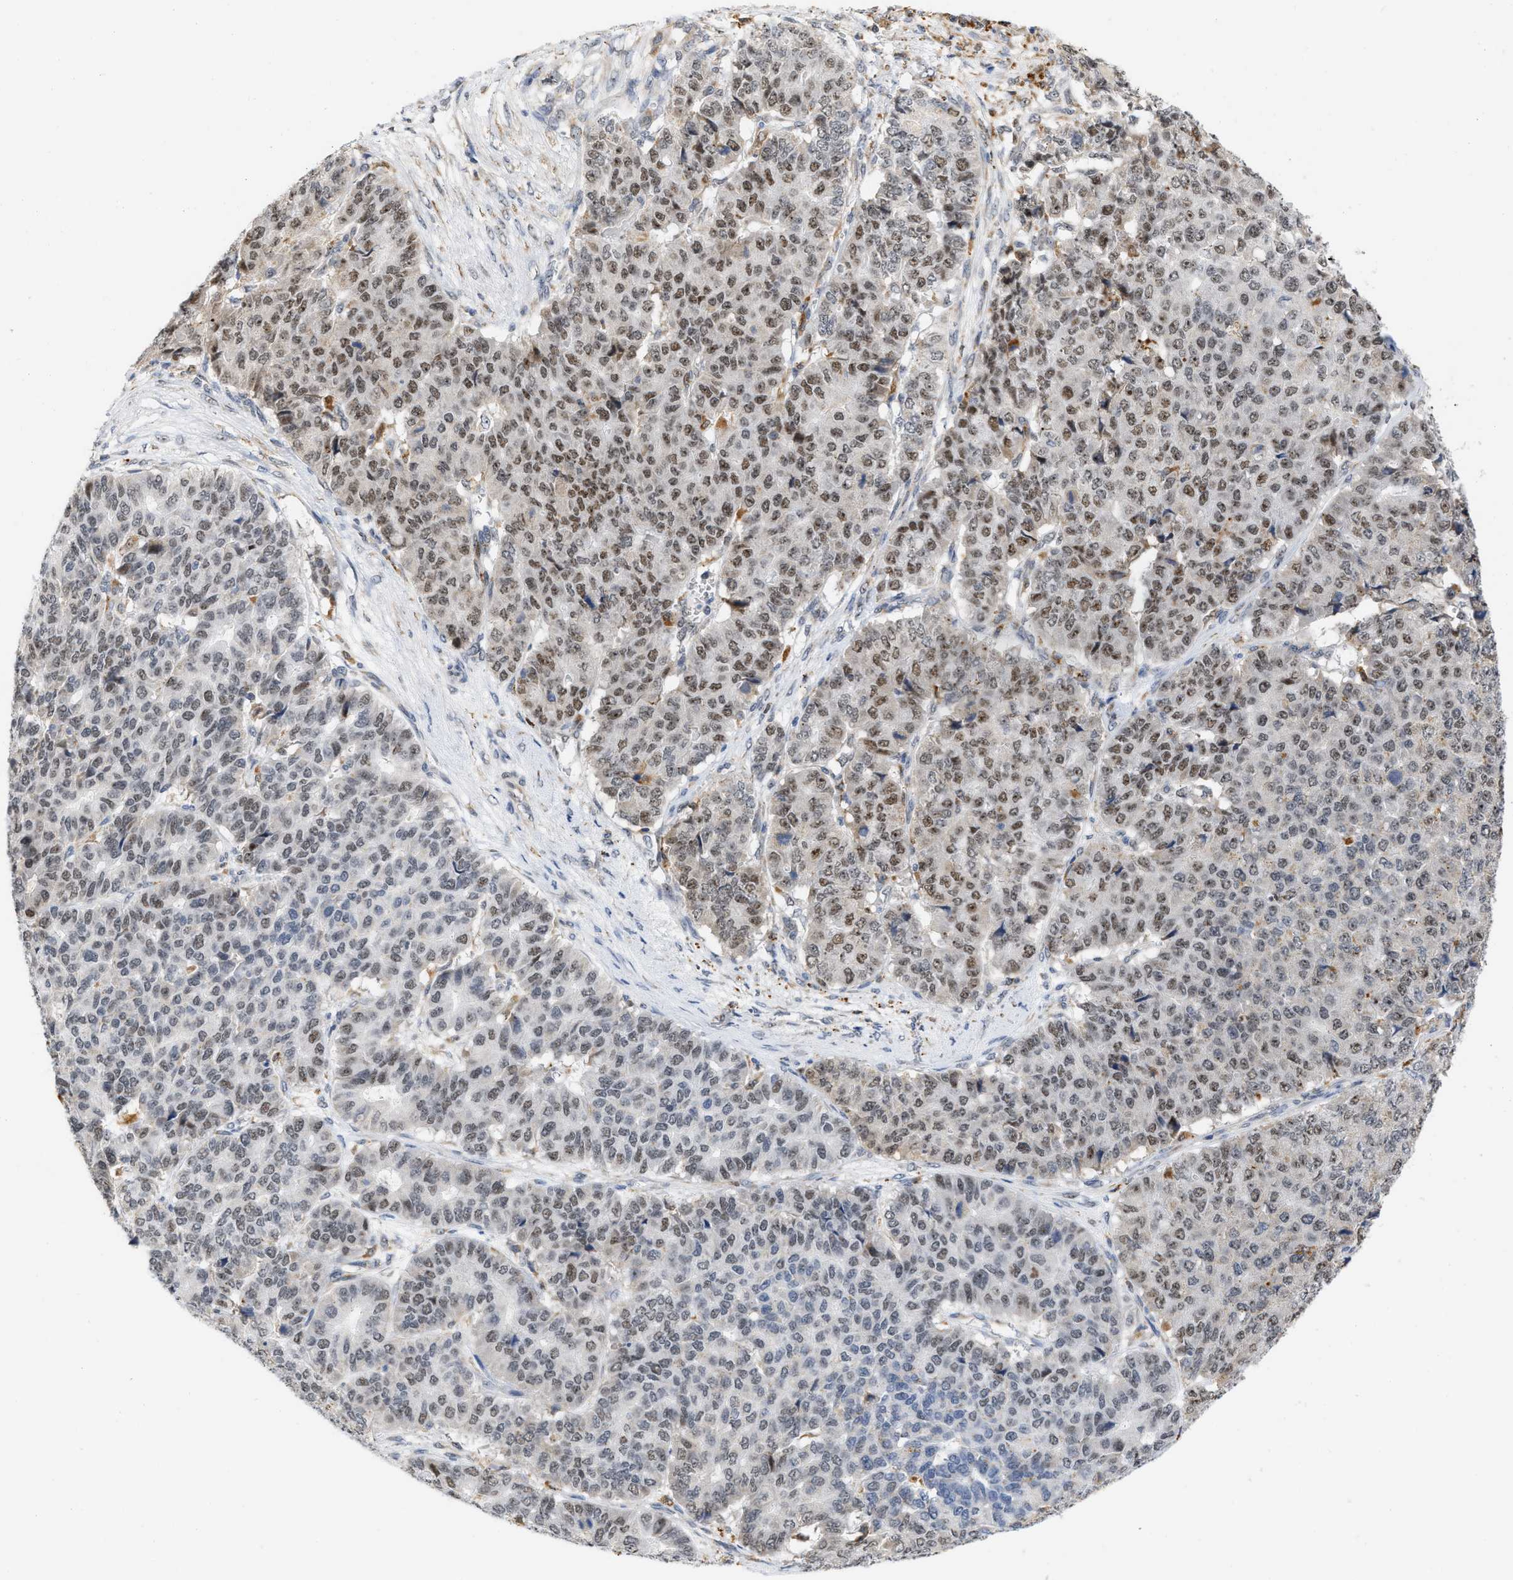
{"staining": {"intensity": "moderate", "quantity": ">75%", "location": "nuclear"}, "tissue": "pancreatic cancer", "cell_type": "Tumor cells", "image_type": "cancer", "snomed": [{"axis": "morphology", "description": "Adenocarcinoma, NOS"}, {"axis": "topography", "description": "Pancreas"}], "caption": "Immunohistochemistry (DAB (3,3'-diaminobenzidine)) staining of pancreatic cancer (adenocarcinoma) reveals moderate nuclear protein positivity in approximately >75% of tumor cells.", "gene": "ELAC2", "patient": {"sex": "male", "age": 50}}